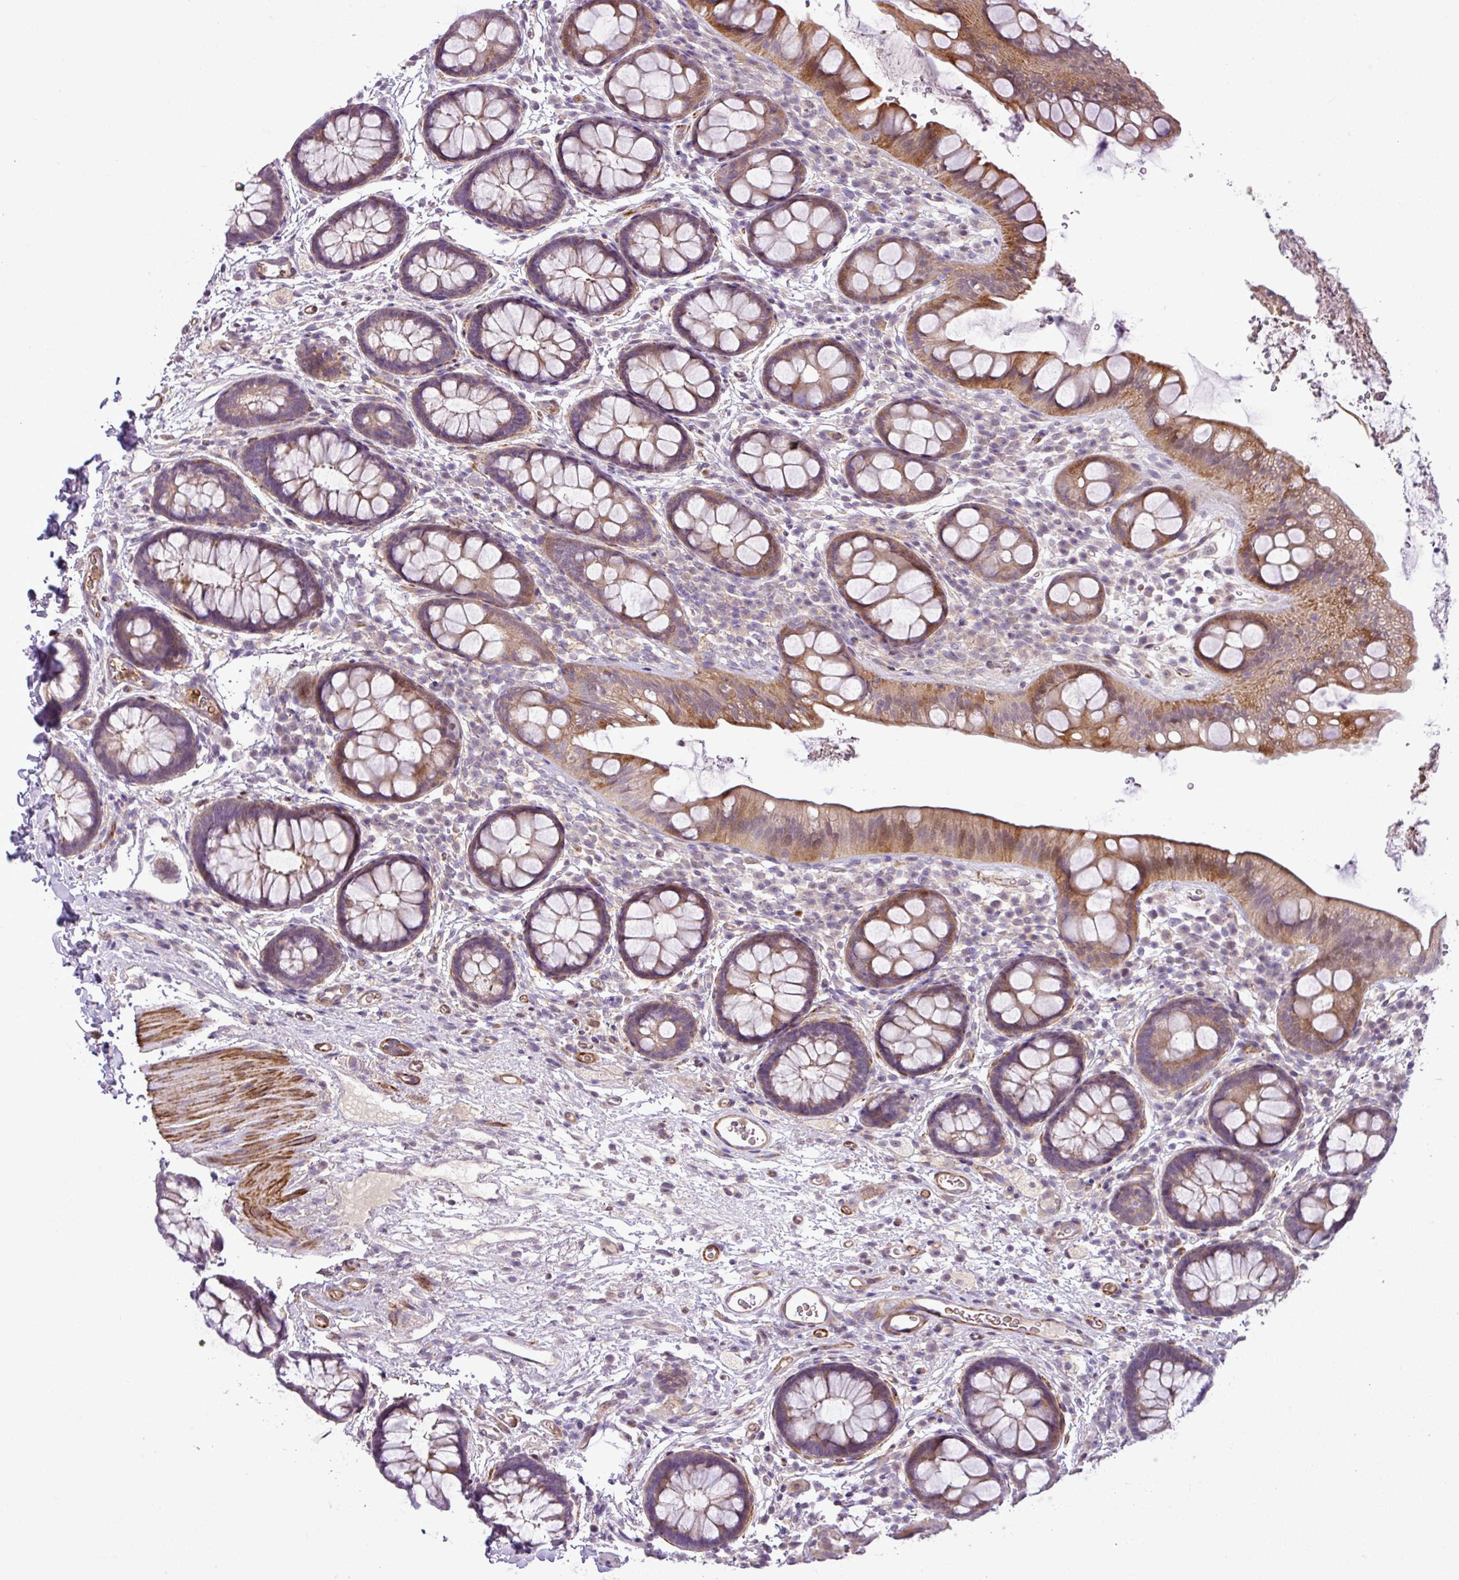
{"staining": {"intensity": "moderate", "quantity": ">75%", "location": "cytoplasmic/membranous,nuclear"}, "tissue": "rectum", "cell_type": "Glandular cells", "image_type": "normal", "snomed": [{"axis": "morphology", "description": "Normal tissue, NOS"}, {"axis": "topography", "description": "Rectum"}, {"axis": "topography", "description": "Peripheral nerve tissue"}], "caption": "A brown stain labels moderate cytoplasmic/membranous,nuclear staining of a protein in glandular cells of benign human rectum.", "gene": "NBEAL2", "patient": {"sex": "female", "age": 69}}